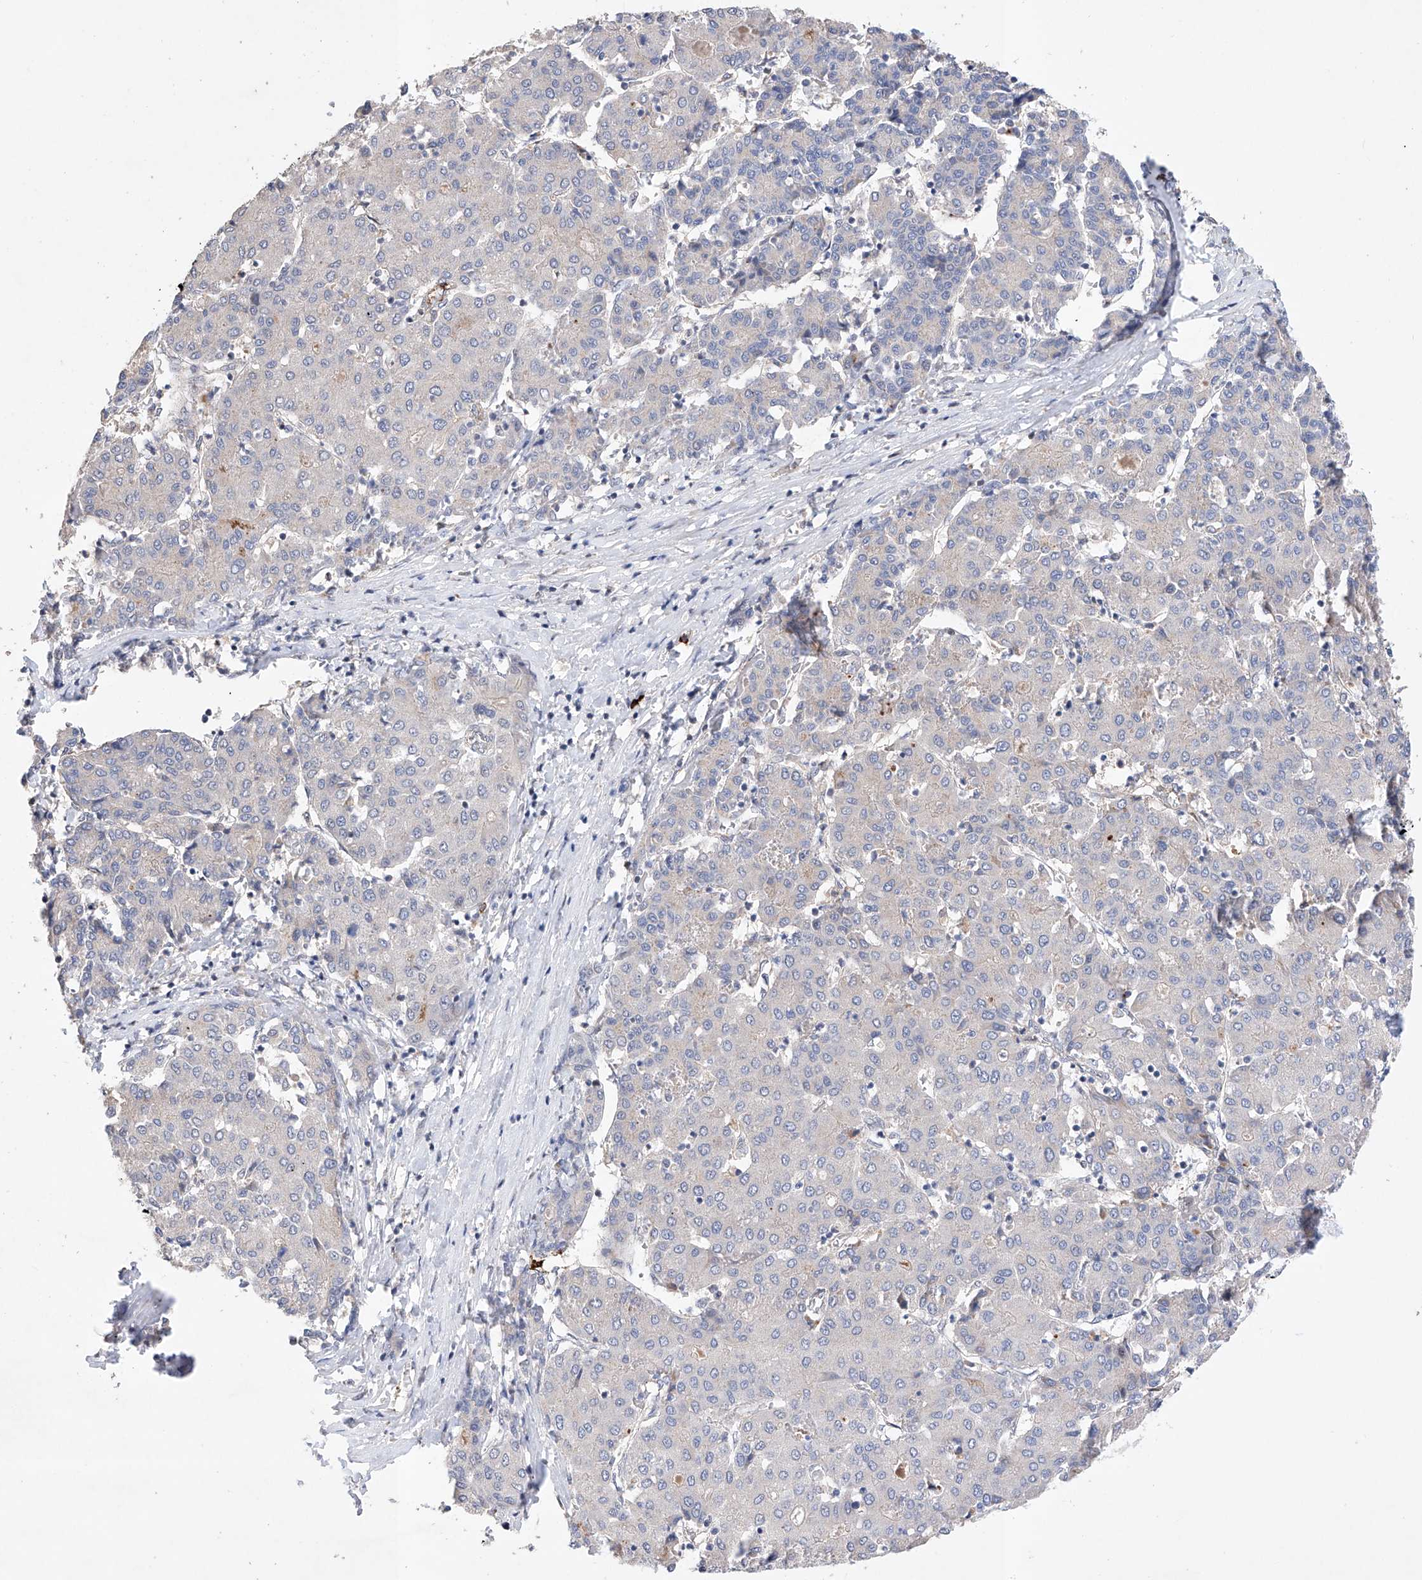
{"staining": {"intensity": "negative", "quantity": "none", "location": "none"}, "tissue": "liver cancer", "cell_type": "Tumor cells", "image_type": "cancer", "snomed": [{"axis": "morphology", "description": "Carcinoma, Hepatocellular, NOS"}, {"axis": "topography", "description": "Liver"}], "caption": "DAB (3,3'-diaminobenzidine) immunohistochemical staining of human liver cancer shows no significant expression in tumor cells. (Stains: DAB (3,3'-diaminobenzidine) immunohistochemistry (IHC) with hematoxylin counter stain, Microscopy: brightfield microscopy at high magnification).", "gene": "AFG1L", "patient": {"sex": "male", "age": 65}}